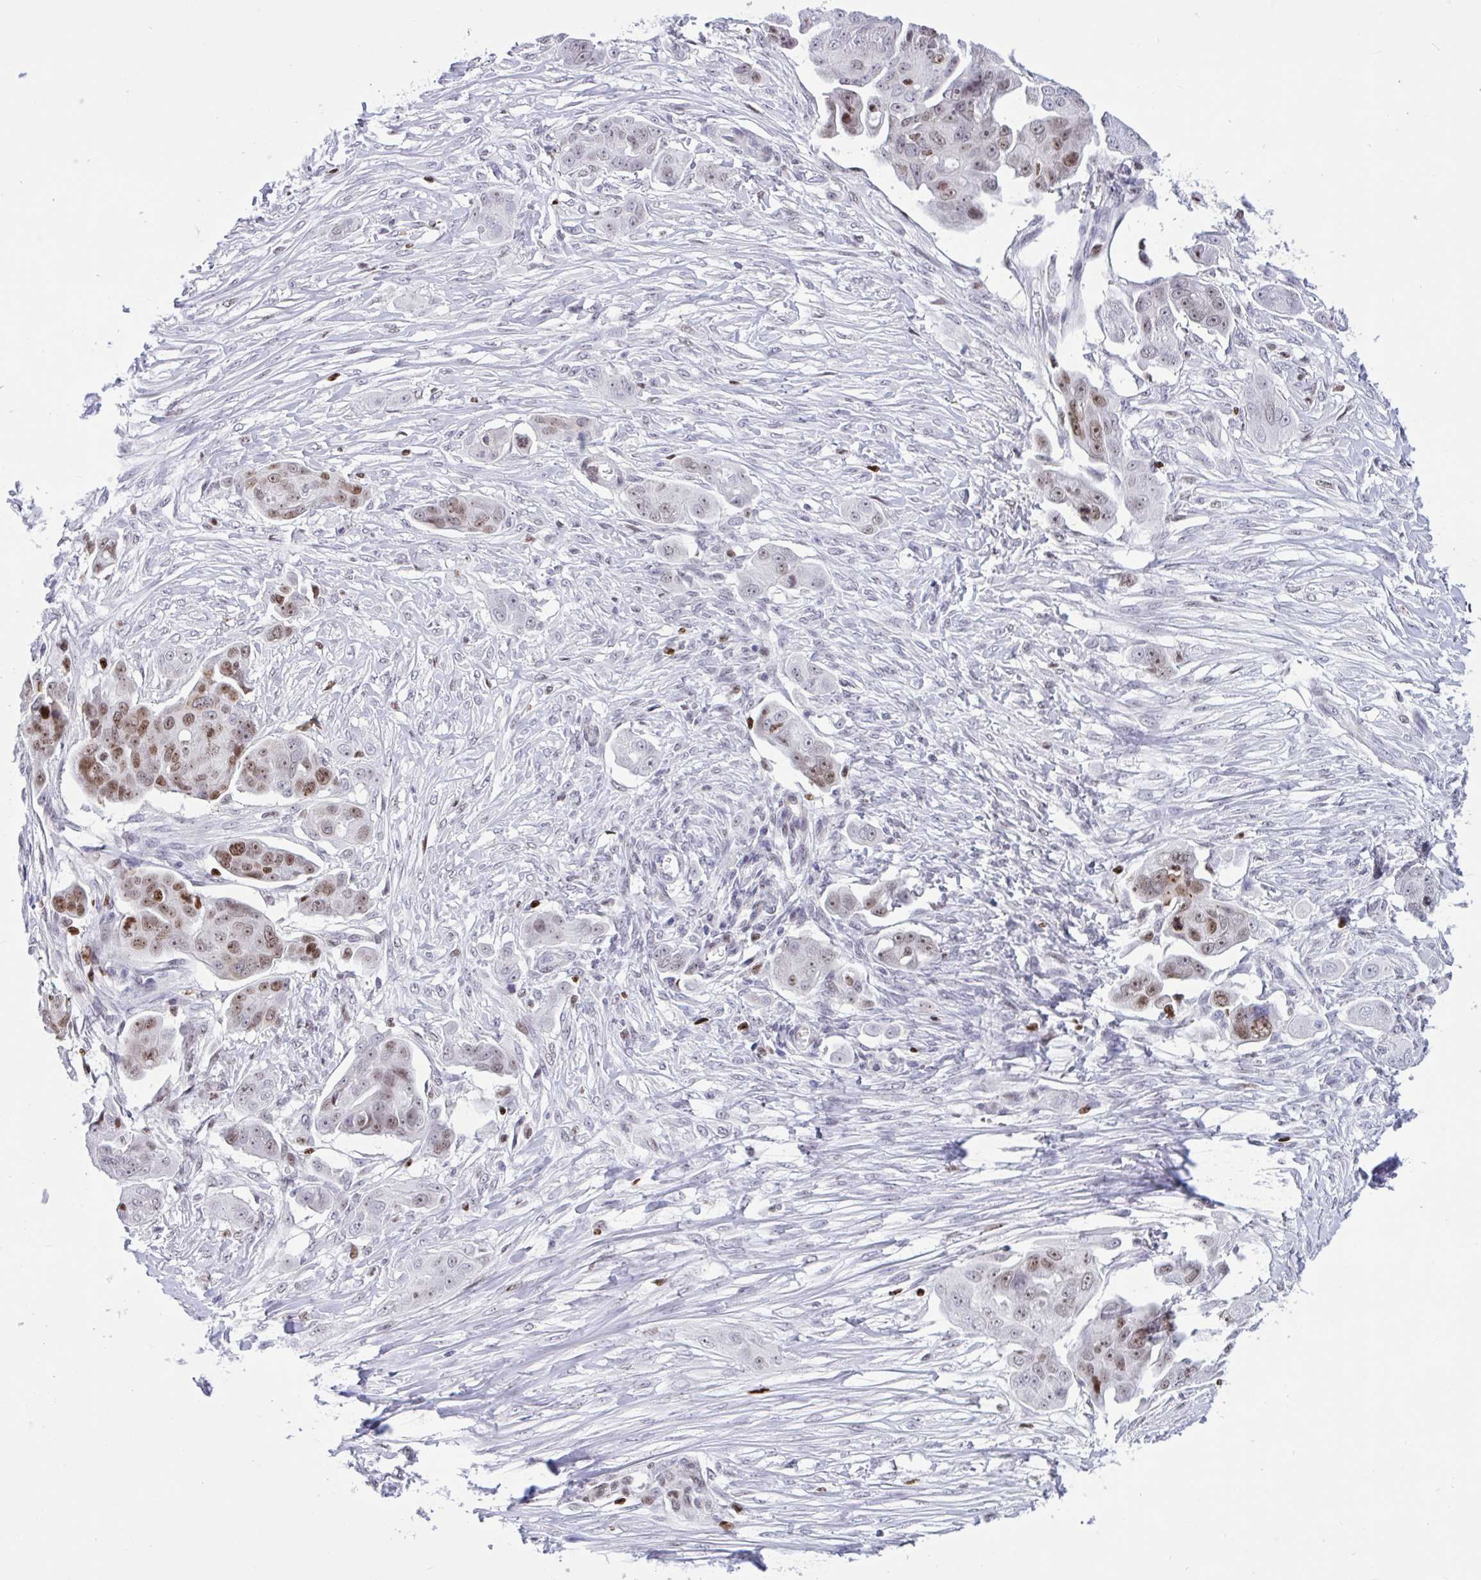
{"staining": {"intensity": "moderate", "quantity": "<25%", "location": "nuclear"}, "tissue": "ovarian cancer", "cell_type": "Tumor cells", "image_type": "cancer", "snomed": [{"axis": "morphology", "description": "Carcinoma, endometroid"}, {"axis": "topography", "description": "Ovary"}], "caption": "Ovarian cancer stained with immunohistochemistry (IHC) demonstrates moderate nuclear staining in approximately <25% of tumor cells.", "gene": "HMGB2", "patient": {"sex": "female", "age": 70}}